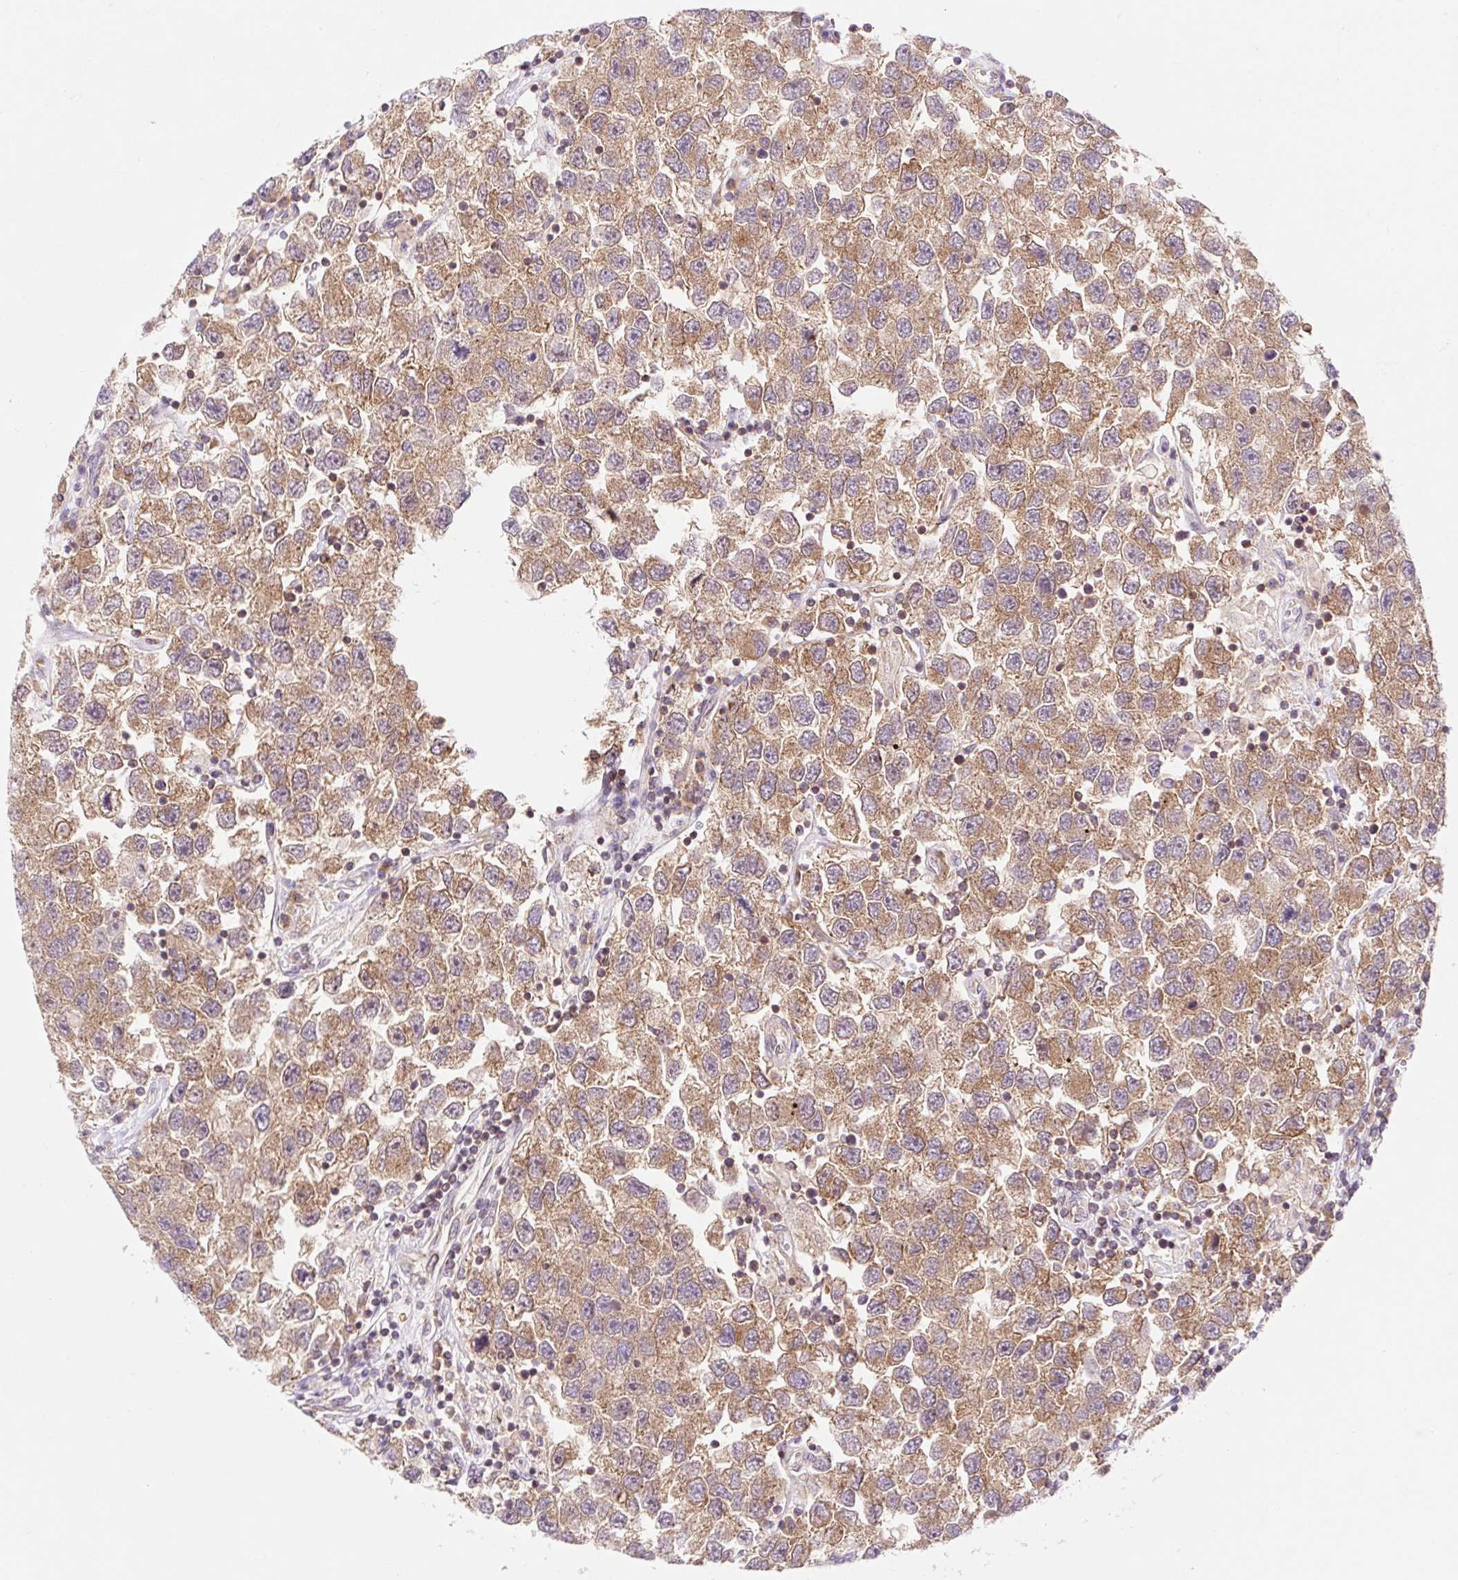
{"staining": {"intensity": "moderate", "quantity": ">75%", "location": "cytoplasmic/membranous"}, "tissue": "testis cancer", "cell_type": "Tumor cells", "image_type": "cancer", "snomed": [{"axis": "morphology", "description": "Seminoma, NOS"}, {"axis": "topography", "description": "Testis"}], "caption": "Tumor cells display moderate cytoplasmic/membranous positivity in about >75% of cells in testis cancer (seminoma).", "gene": "VPS4A", "patient": {"sex": "male", "age": 26}}